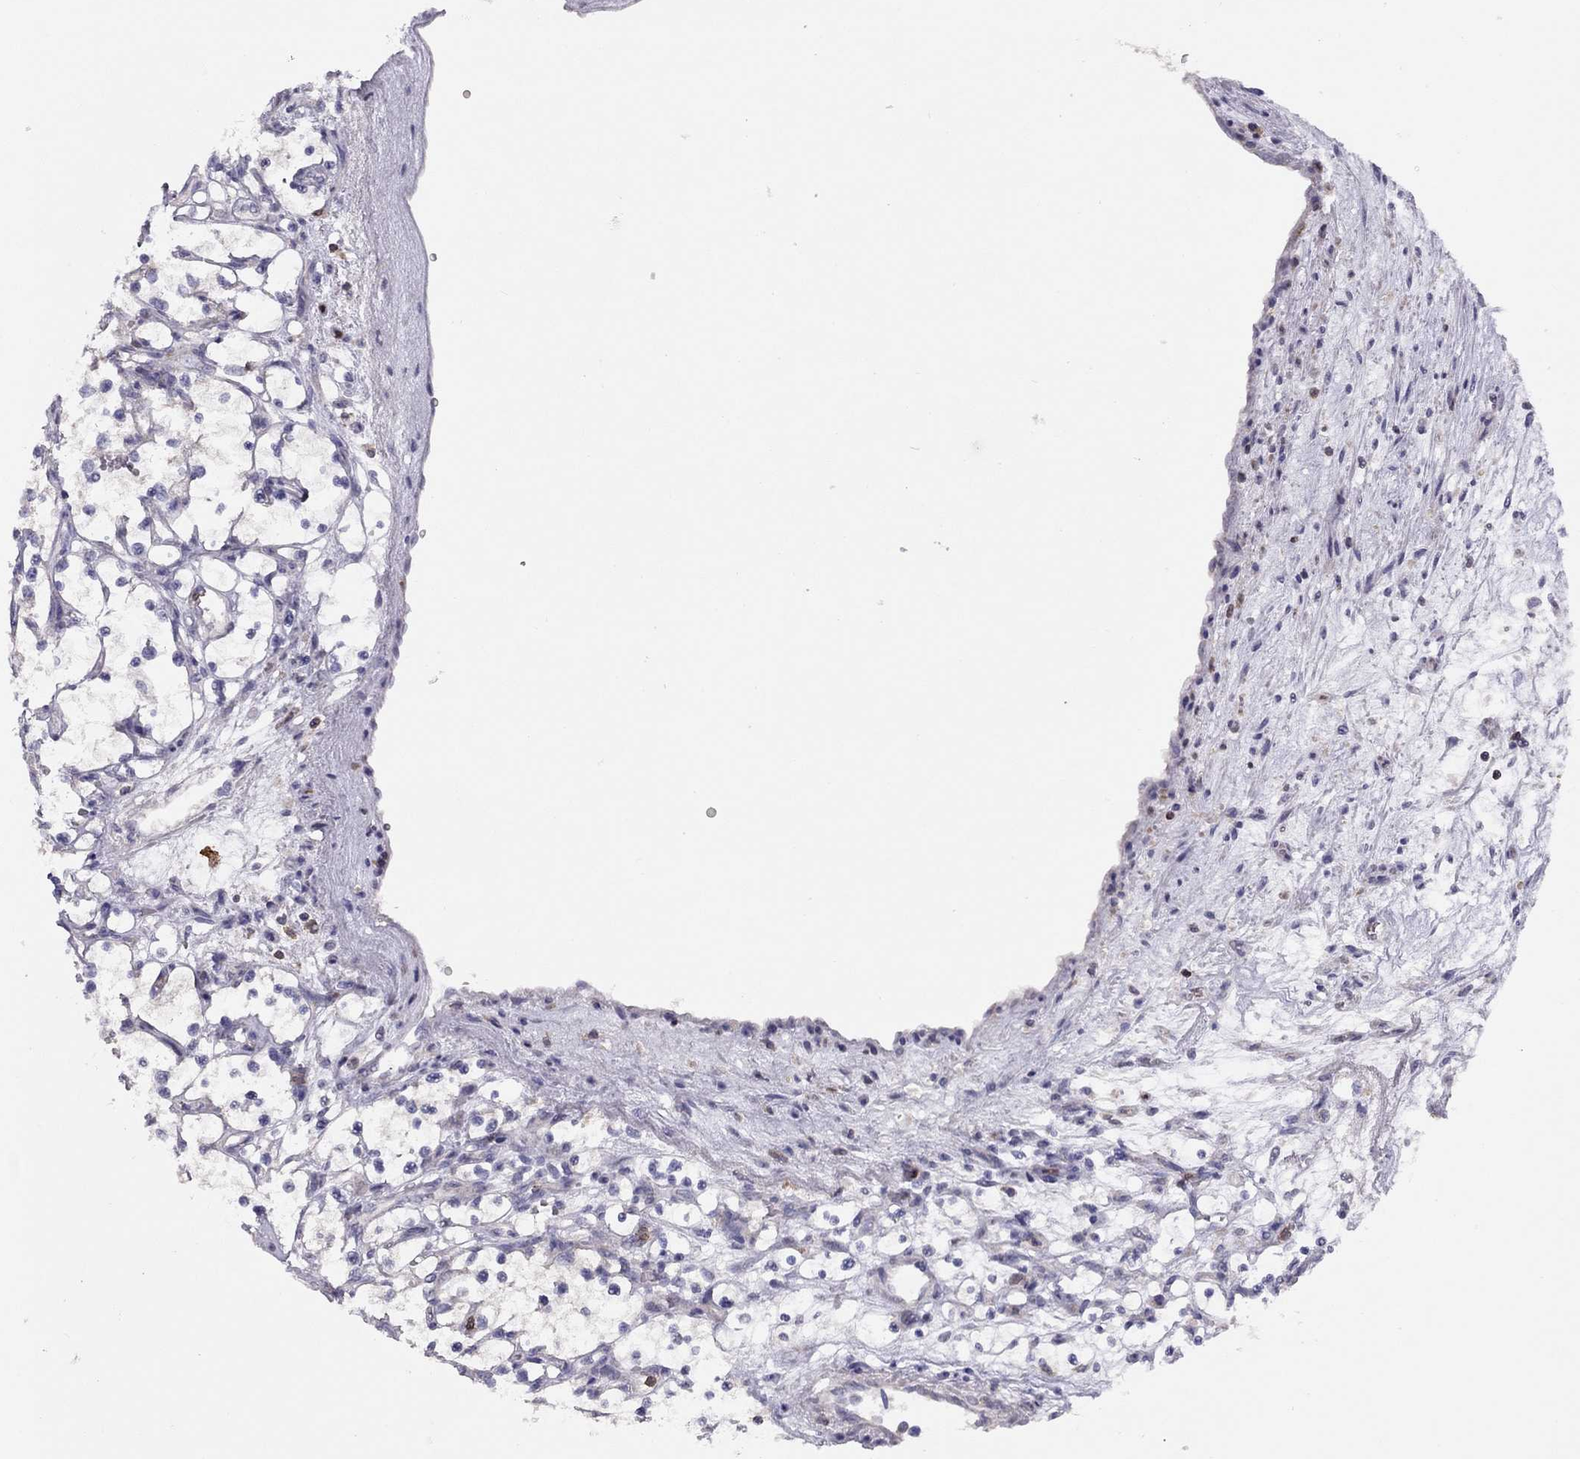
{"staining": {"intensity": "negative", "quantity": "none", "location": "none"}, "tissue": "renal cancer", "cell_type": "Tumor cells", "image_type": "cancer", "snomed": [{"axis": "morphology", "description": "Adenocarcinoma, NOS"}, {"axis": "topography", "description": "Kidney"}], "caption": "The image demonstrates no significant expression in tumor cells of renal cancer (adenocarcinoma). (Immunohistochemistry (ihc), brightfield microscopy, high magnification).", "gene": "CITED1", "patient": {"sex": "female", "age": 69}}